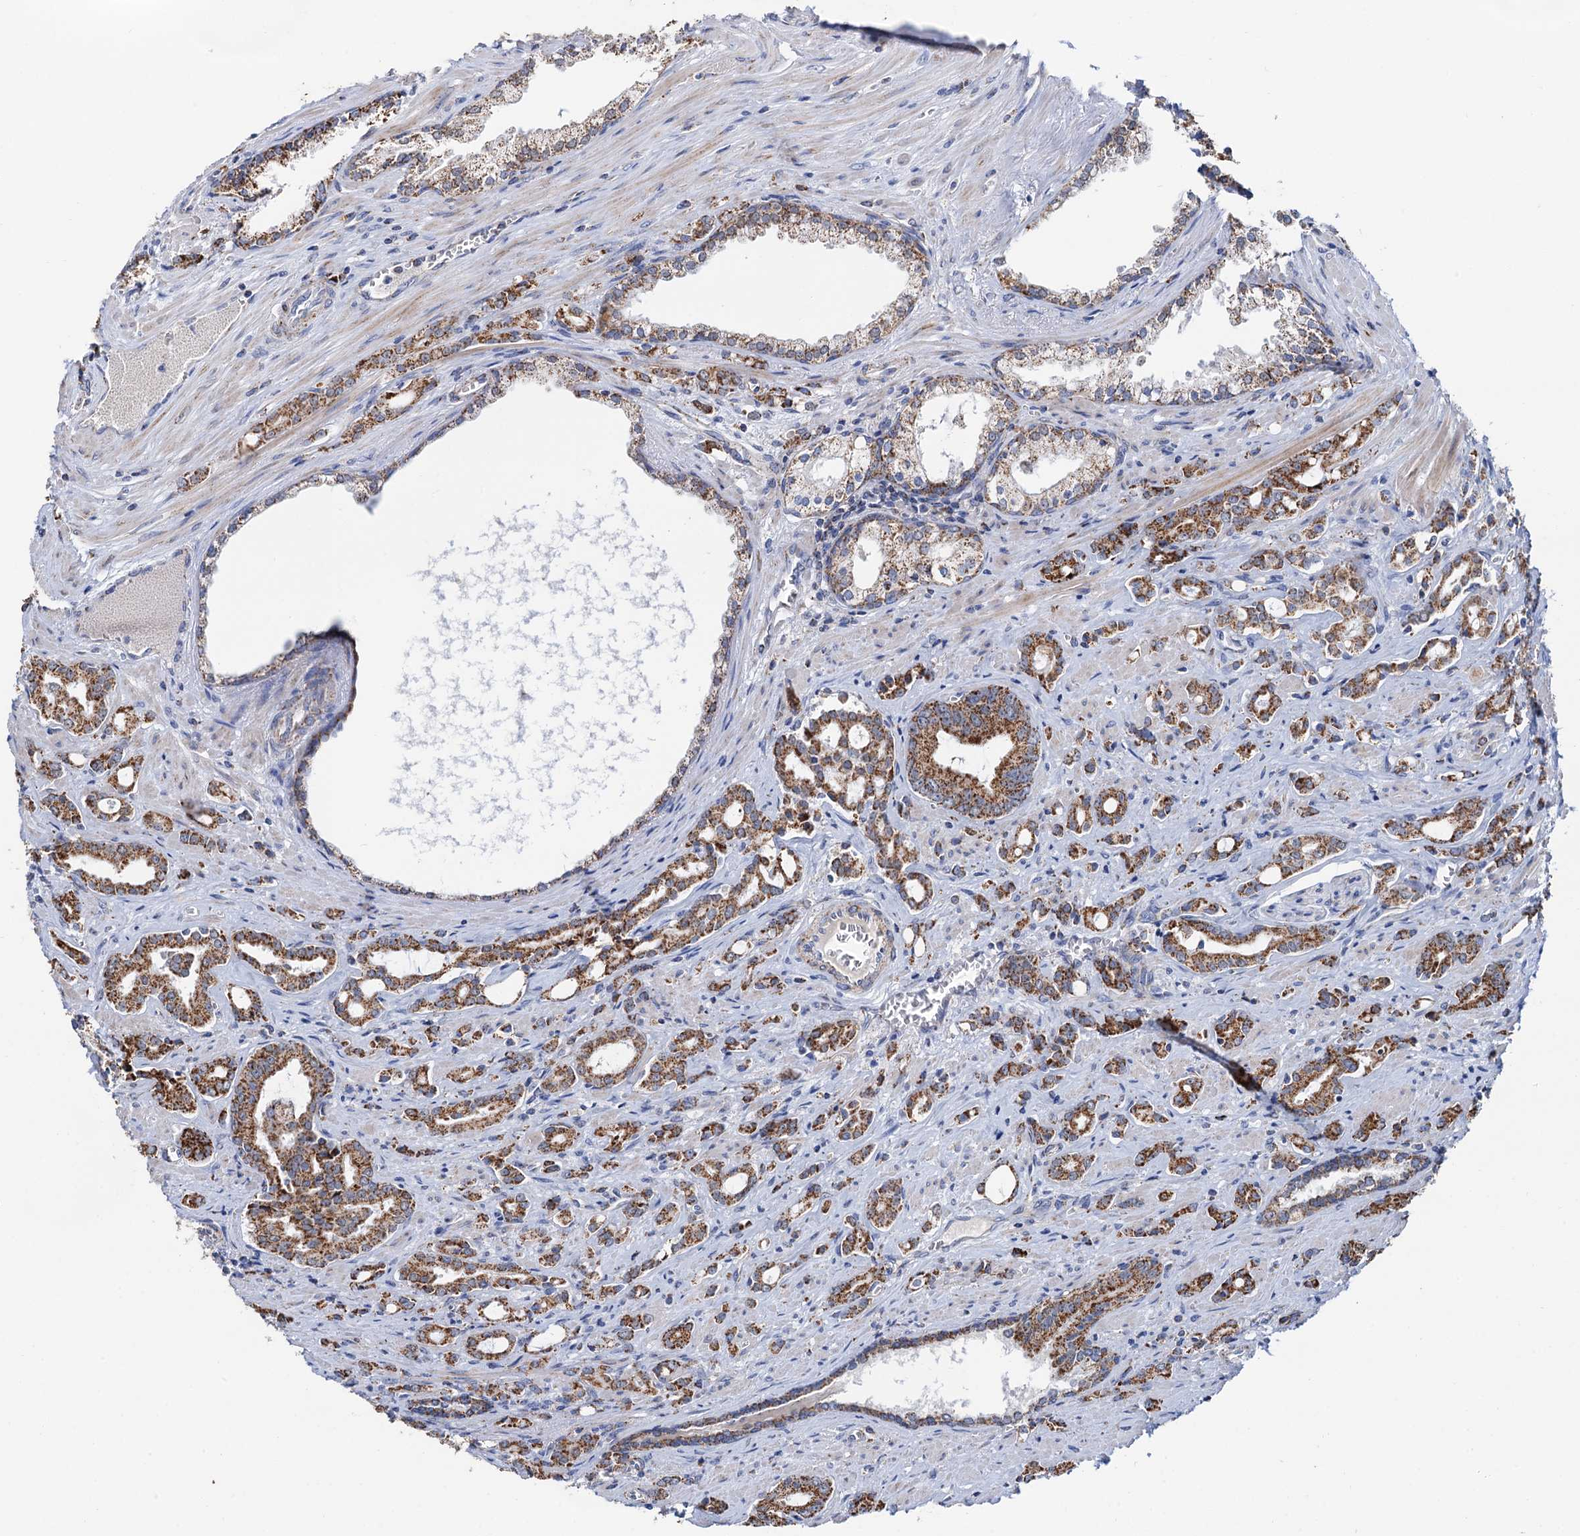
{"staining": {"intensity": "moderate", "quantity": ">75%", "location": "cytoplasmic/membranous"}, "tissue": "prostate cancer", "cell_type": "Tumor cells", "image_type": "cancer", "snomed": [{"axis": "morphology", "description": "Adenocarcinoma, High grade"}, {"axis": "topography", "description": "Prostate"}], "caption": "Immunohistochemistry (IHC) of prostate cancer reveals medium levels of moderate cytoplasmic/membranous expression in about >75% of tumor cells.", "gene": "C2CD3", "patient": {"sex": "male", "age": 72}}